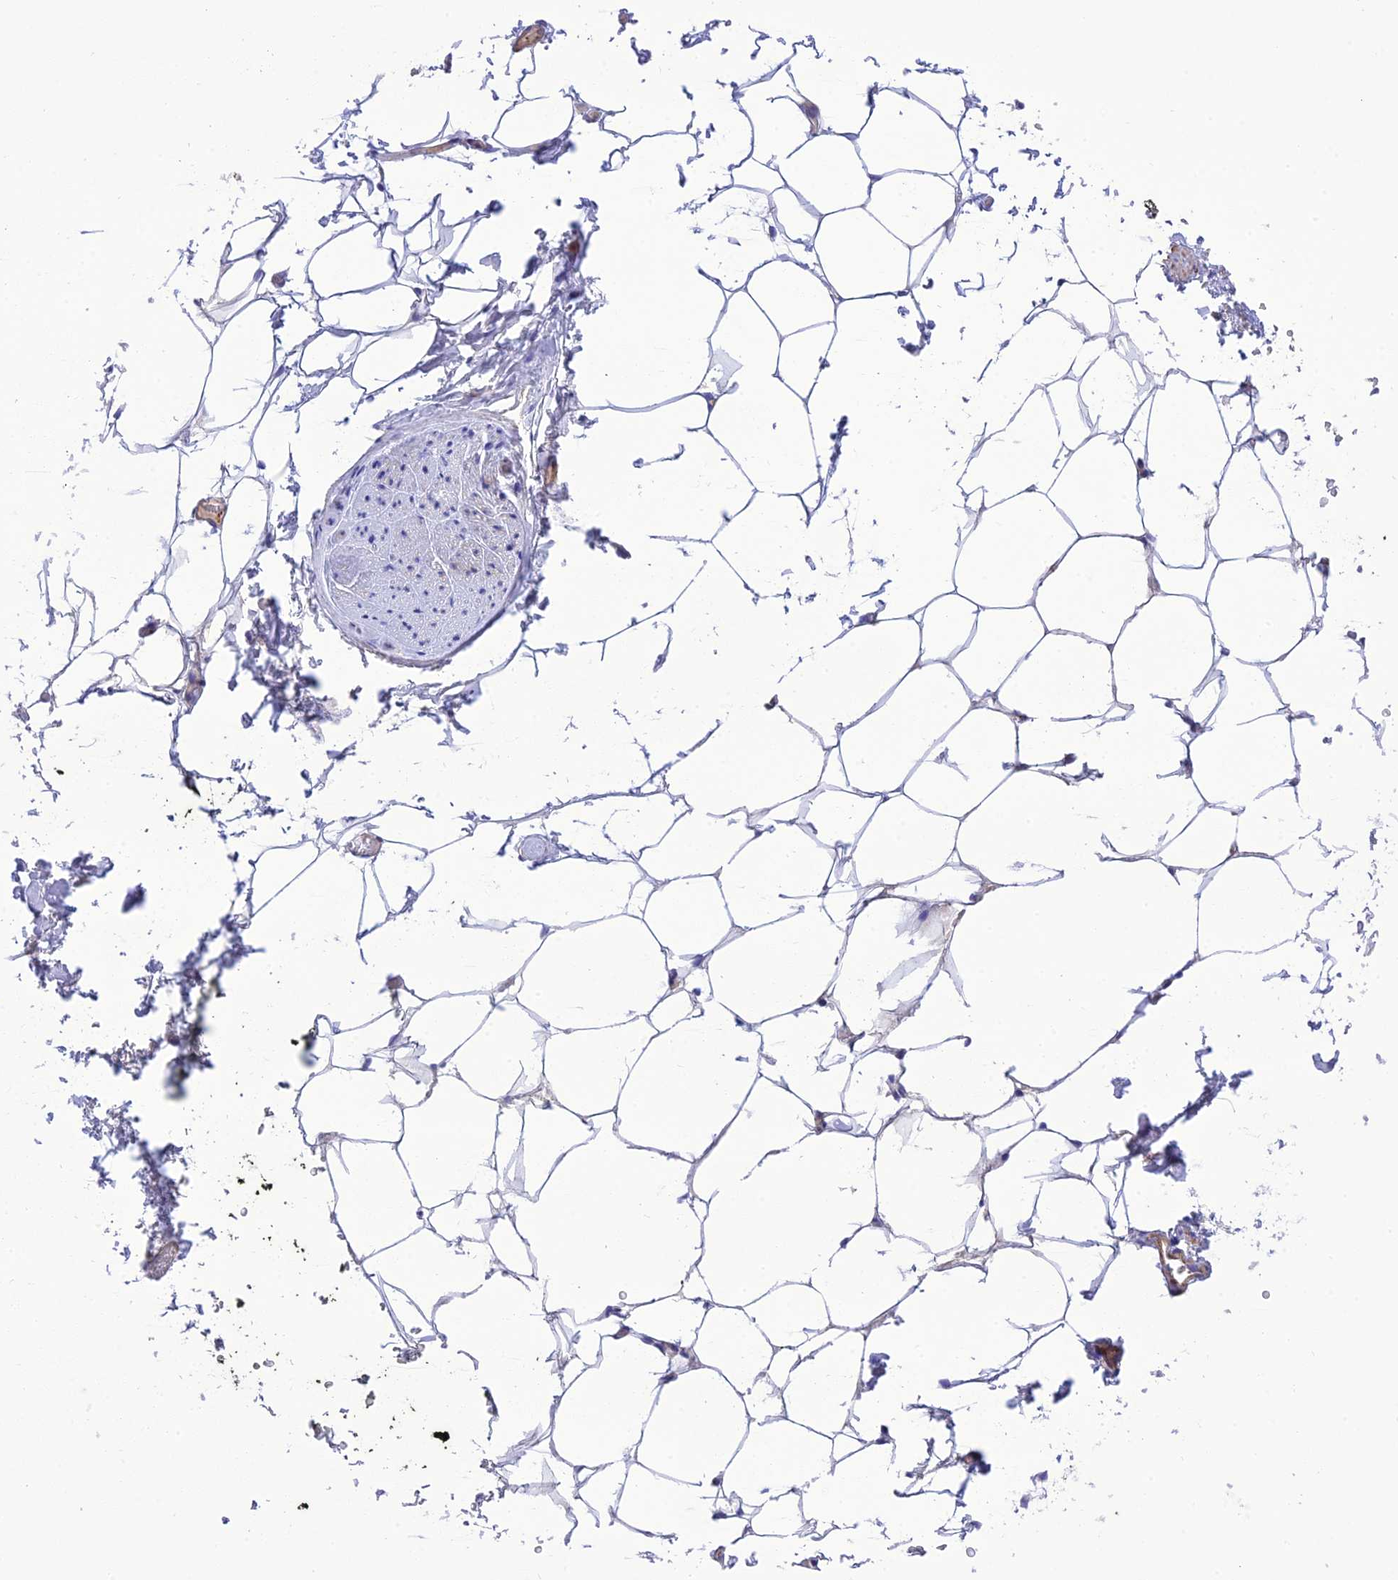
{"staining": {"intensity": "negative", "quantity": "none", "location": "none"}, "tissue": "adipose tissue", "cell_type": "Adipocytes", "image_type": "normal", "snomed": [{"axis": "morphology", "description": "Normal tissue, NOS"}, {"axis": "morphology", "description": "Adenocarcinoma, Low grade"}, {"axis": "topography", "description": "Prostate"}, {"axis": "topography", "description": "Peripheral nerve tissue"}], "caption": "There is no significant positivity in adipocytes of adipose tissue. (DAB IHC with hematoxylin counter stain).", "gene": "FRA10AC1", "patient": {"sex": "male", "age": 63}}